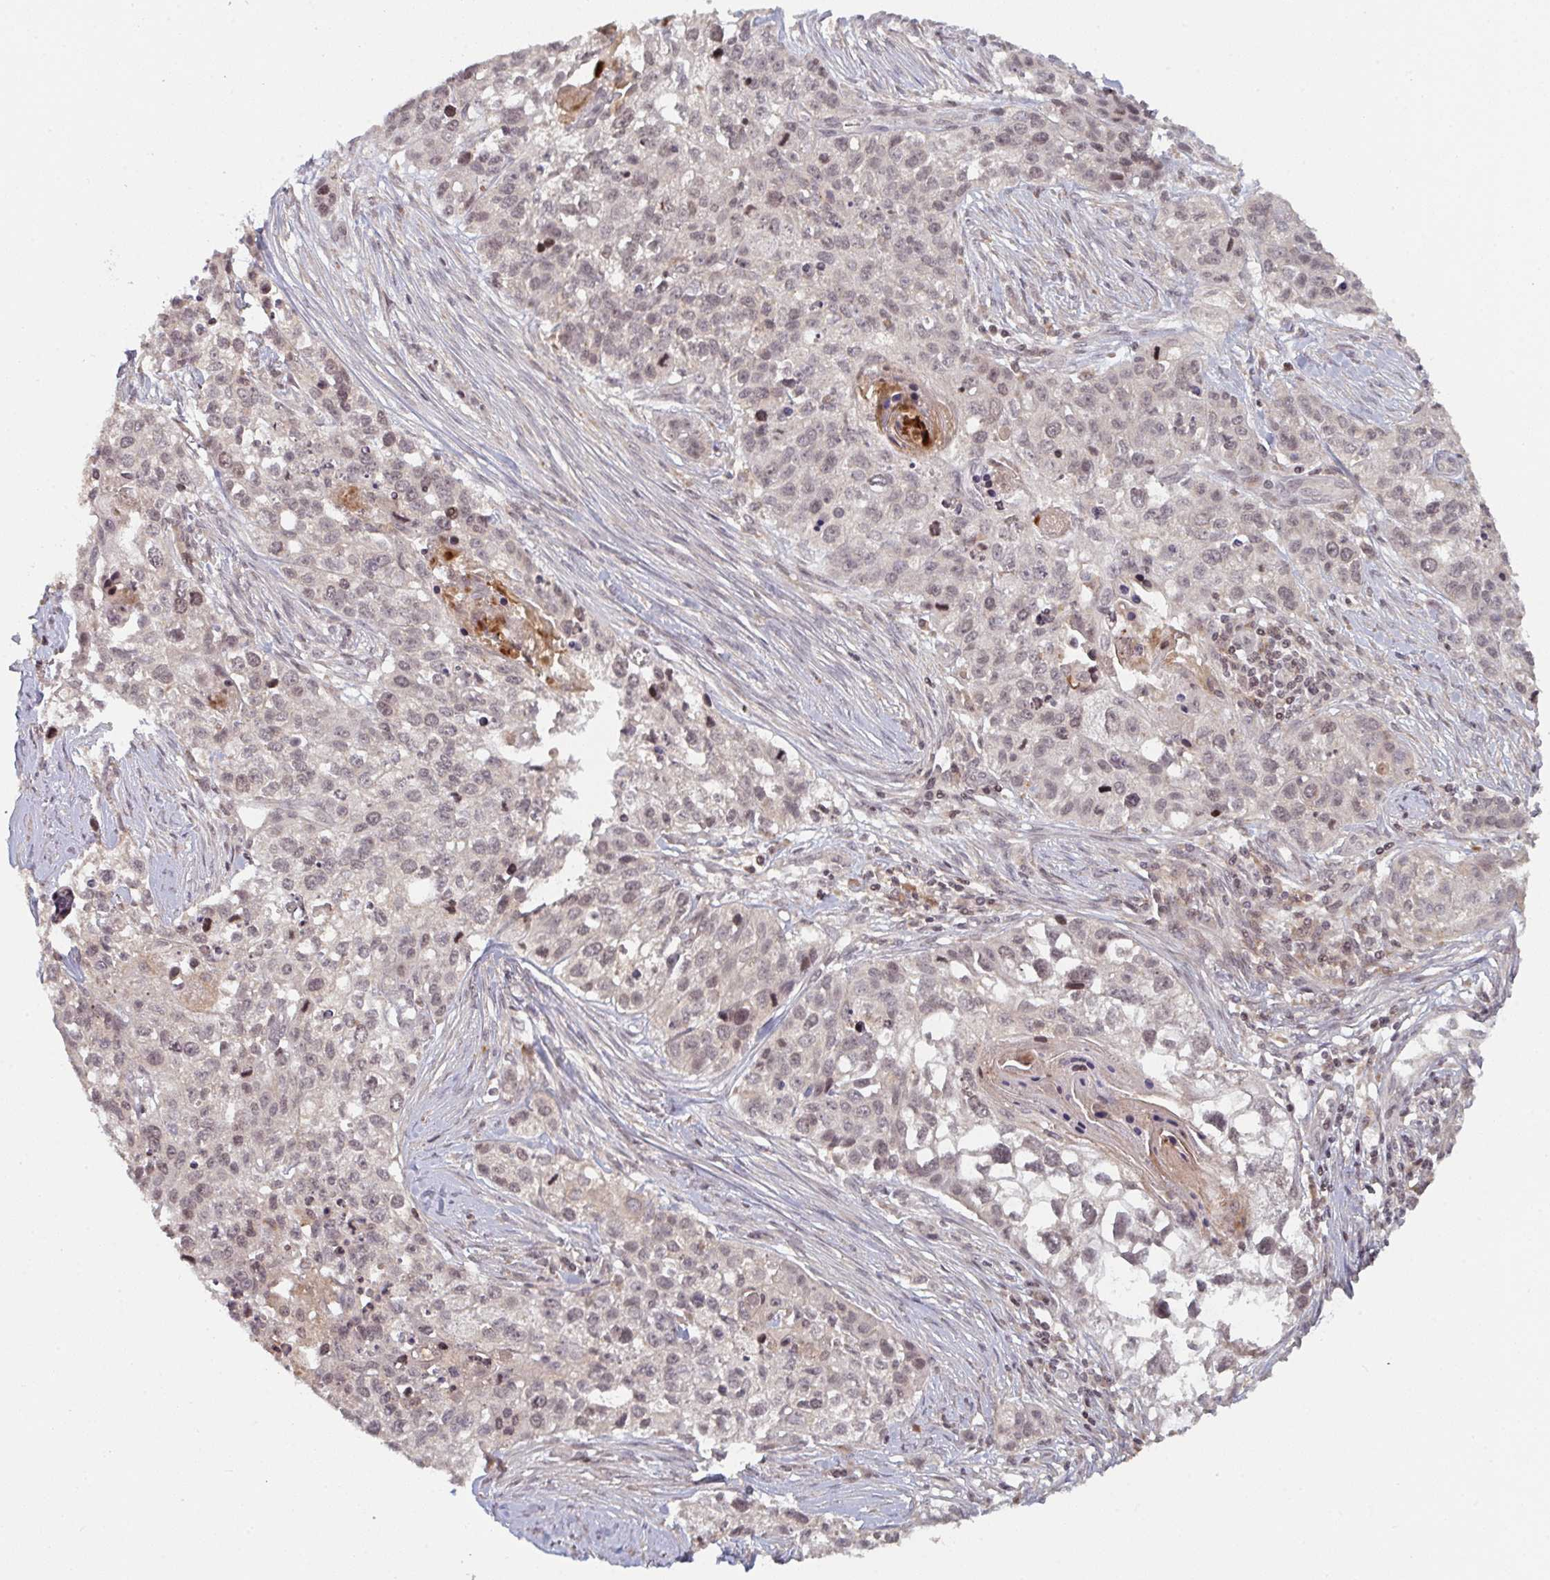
{"staining": {"intensity": "weak", "quantity": "25%-75%", "location": "nuclear"}, "tissue": "lung cancer", "cell_type": "Tumor cells", "image_type": "cancer", "snomed": [{"axis": "morphology", "description": "Squamous cell carcinoma, NOS"}, {"axis": "topography", "description": "Lung"}], "caption": "Lung squamous cell carcinoma stained with a protein marker reveals weak staining in tumor cells.", "gene": "DCST1", "patient": {"sex": "male", "age": 74}}